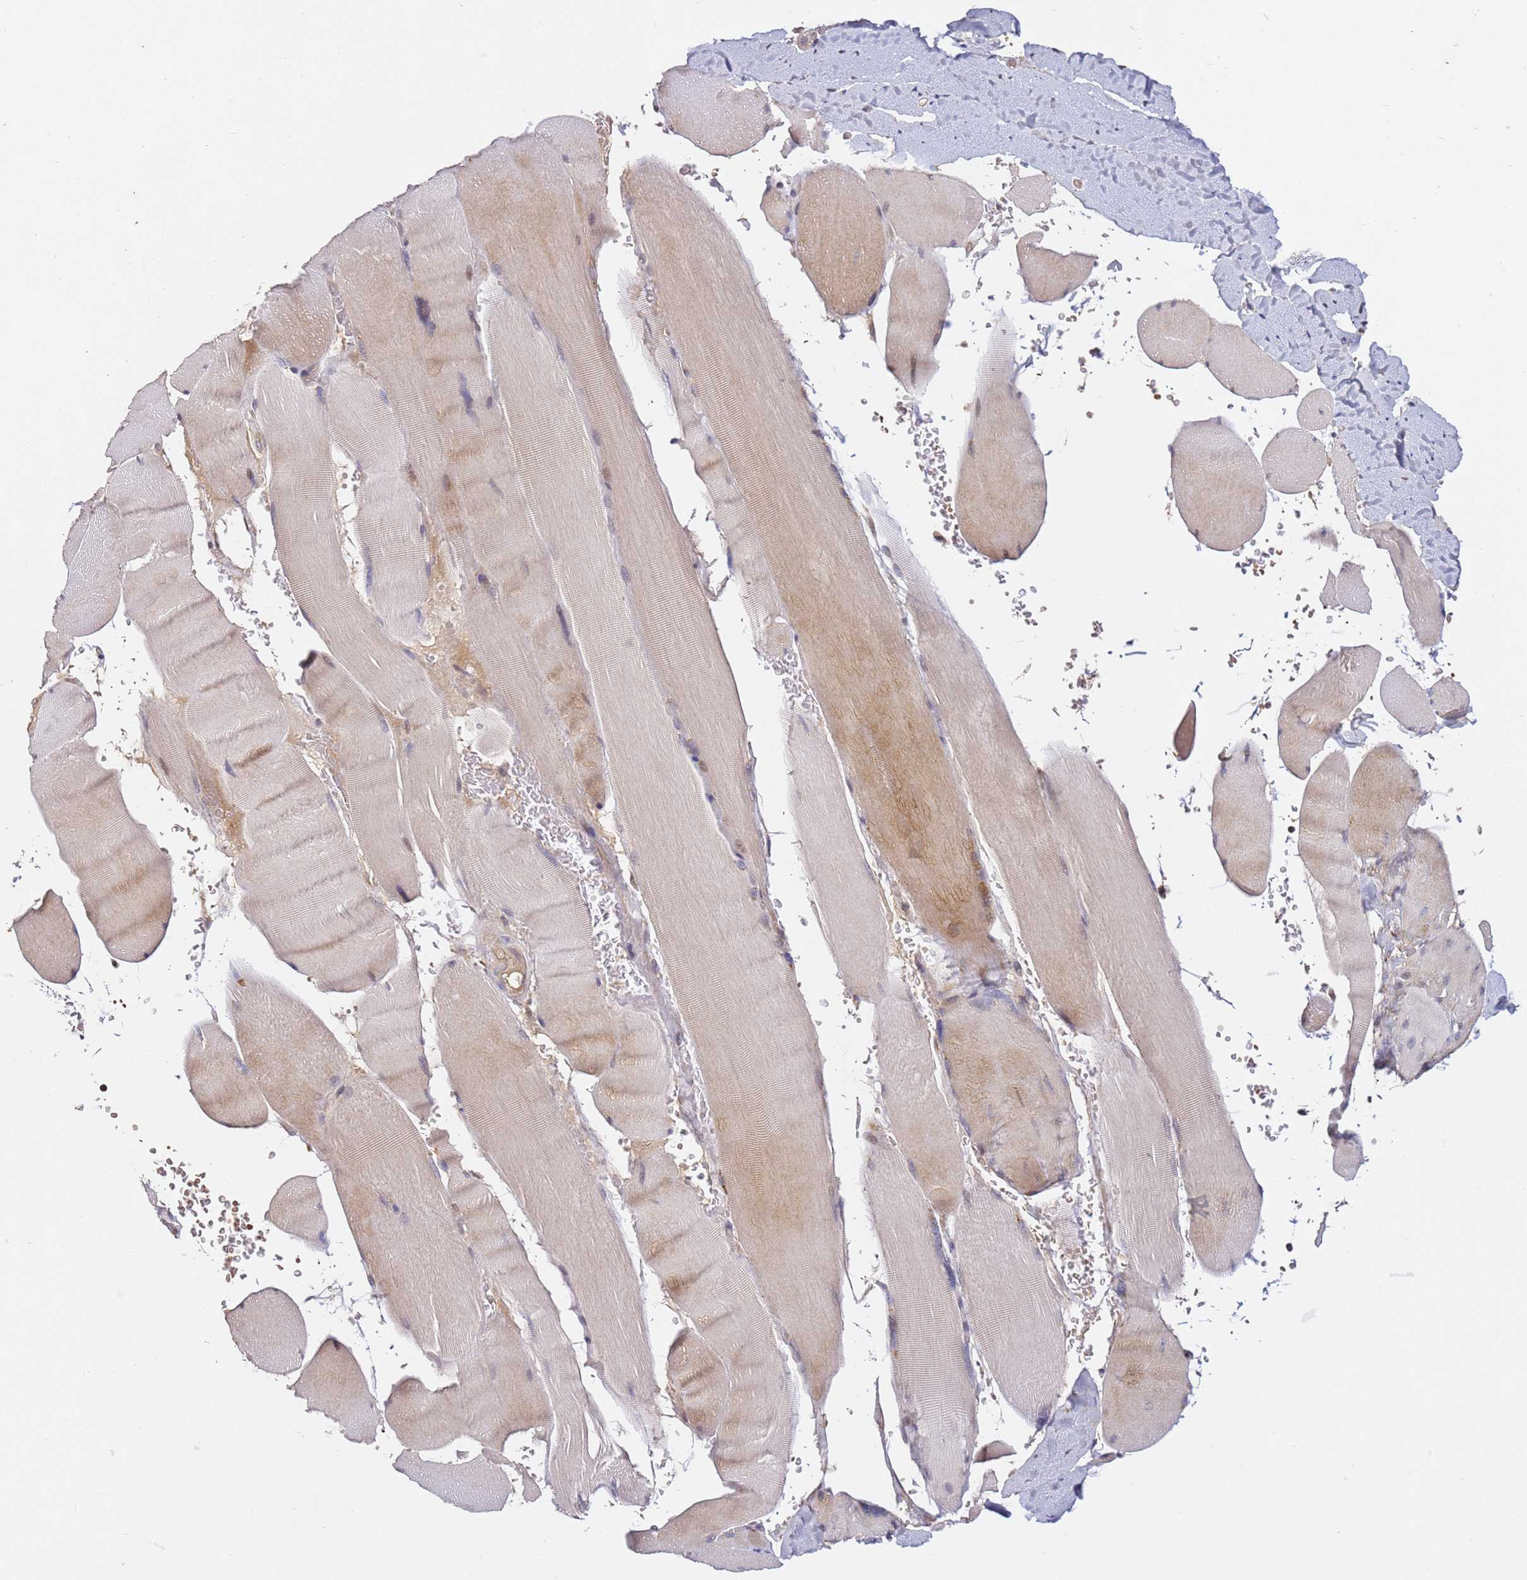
{"staining": {"intensity": "weak", "quantity": "25%-75%", "location": "cytoplasmic/membranous"}, "tissue": "skeletal muscle", "cell_type": "Myocytes", "image_type": "normal", "snomed": [{"axis": "morphology", "description": "Normal tissue, NOS"}, {"axis": "topography", "description": "Skeletal muscle"}, {"axis": "topography", "description": "Head-Neck"}], "caption": "IHC of normal skeletal muscle displays low levels of weak cytoplasmic/membranous staining in approximately 25%-75% of myocytes.", "gene": "OSBPL2", "patient": {"sex": "male", "age": 66}}